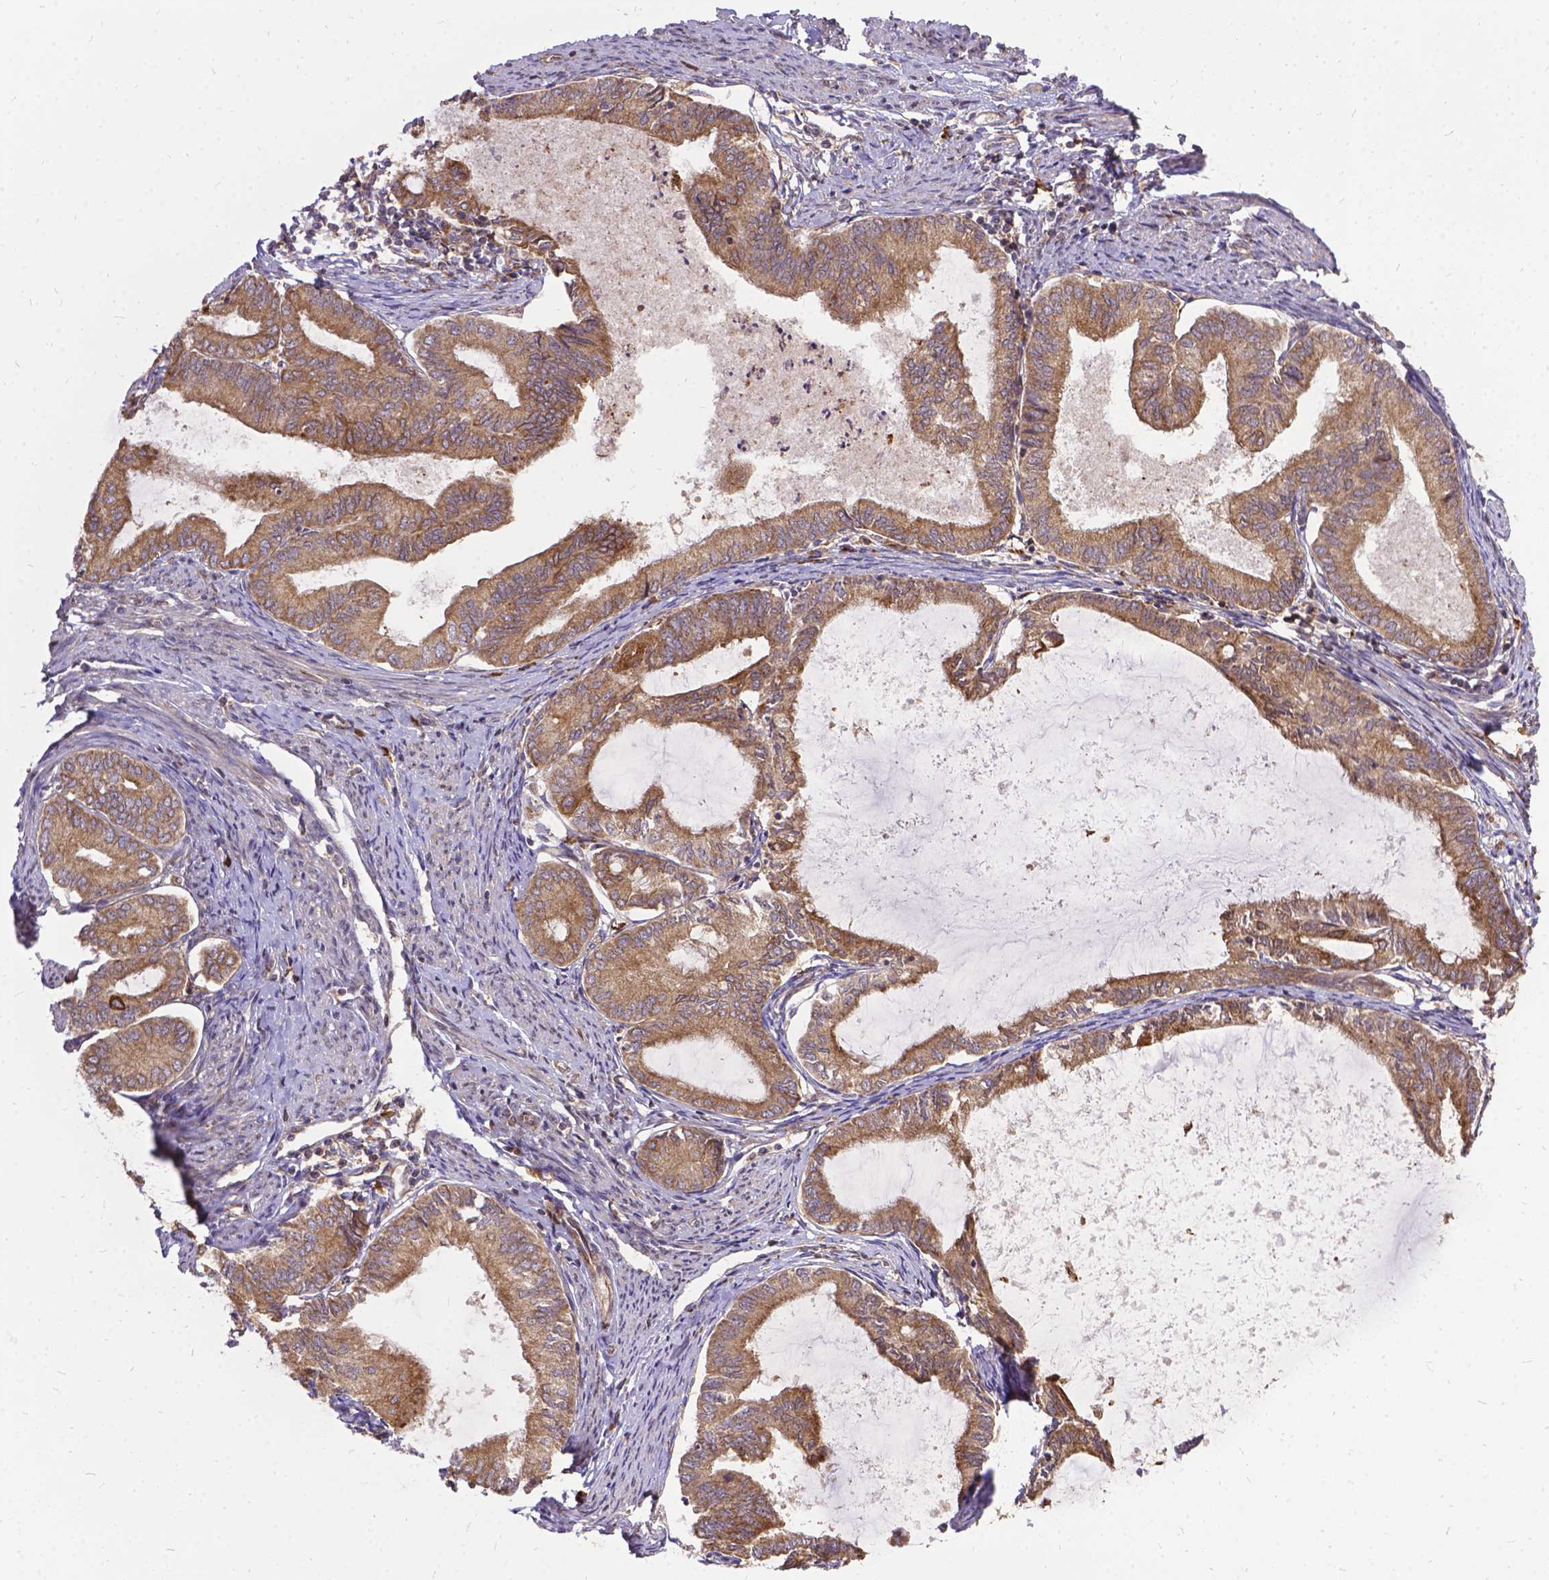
{"staining": {"intensity": "weak", "quantity": ">75%", "location": "cytoplasmic/membranous"}, "tissue": "endometrial cancer", "cell_type": "Tumor cells", "image_type": "cancer", "snomed": [{"axis": "morphology", "description": "Adenocarcinoma, NOS"}, {"axis": "topography", "description": "Endometrium"}], "caption": "Immunohistochemistry (IHC) (DAB) staining of endometrial cancer (adenocarcinoma) reveals weak cytoplasmic/membranous protein expression in approximately >75% of tumor cells.", "gene": "DENND6A", "patient": {"sex": "female", "age": 86}}